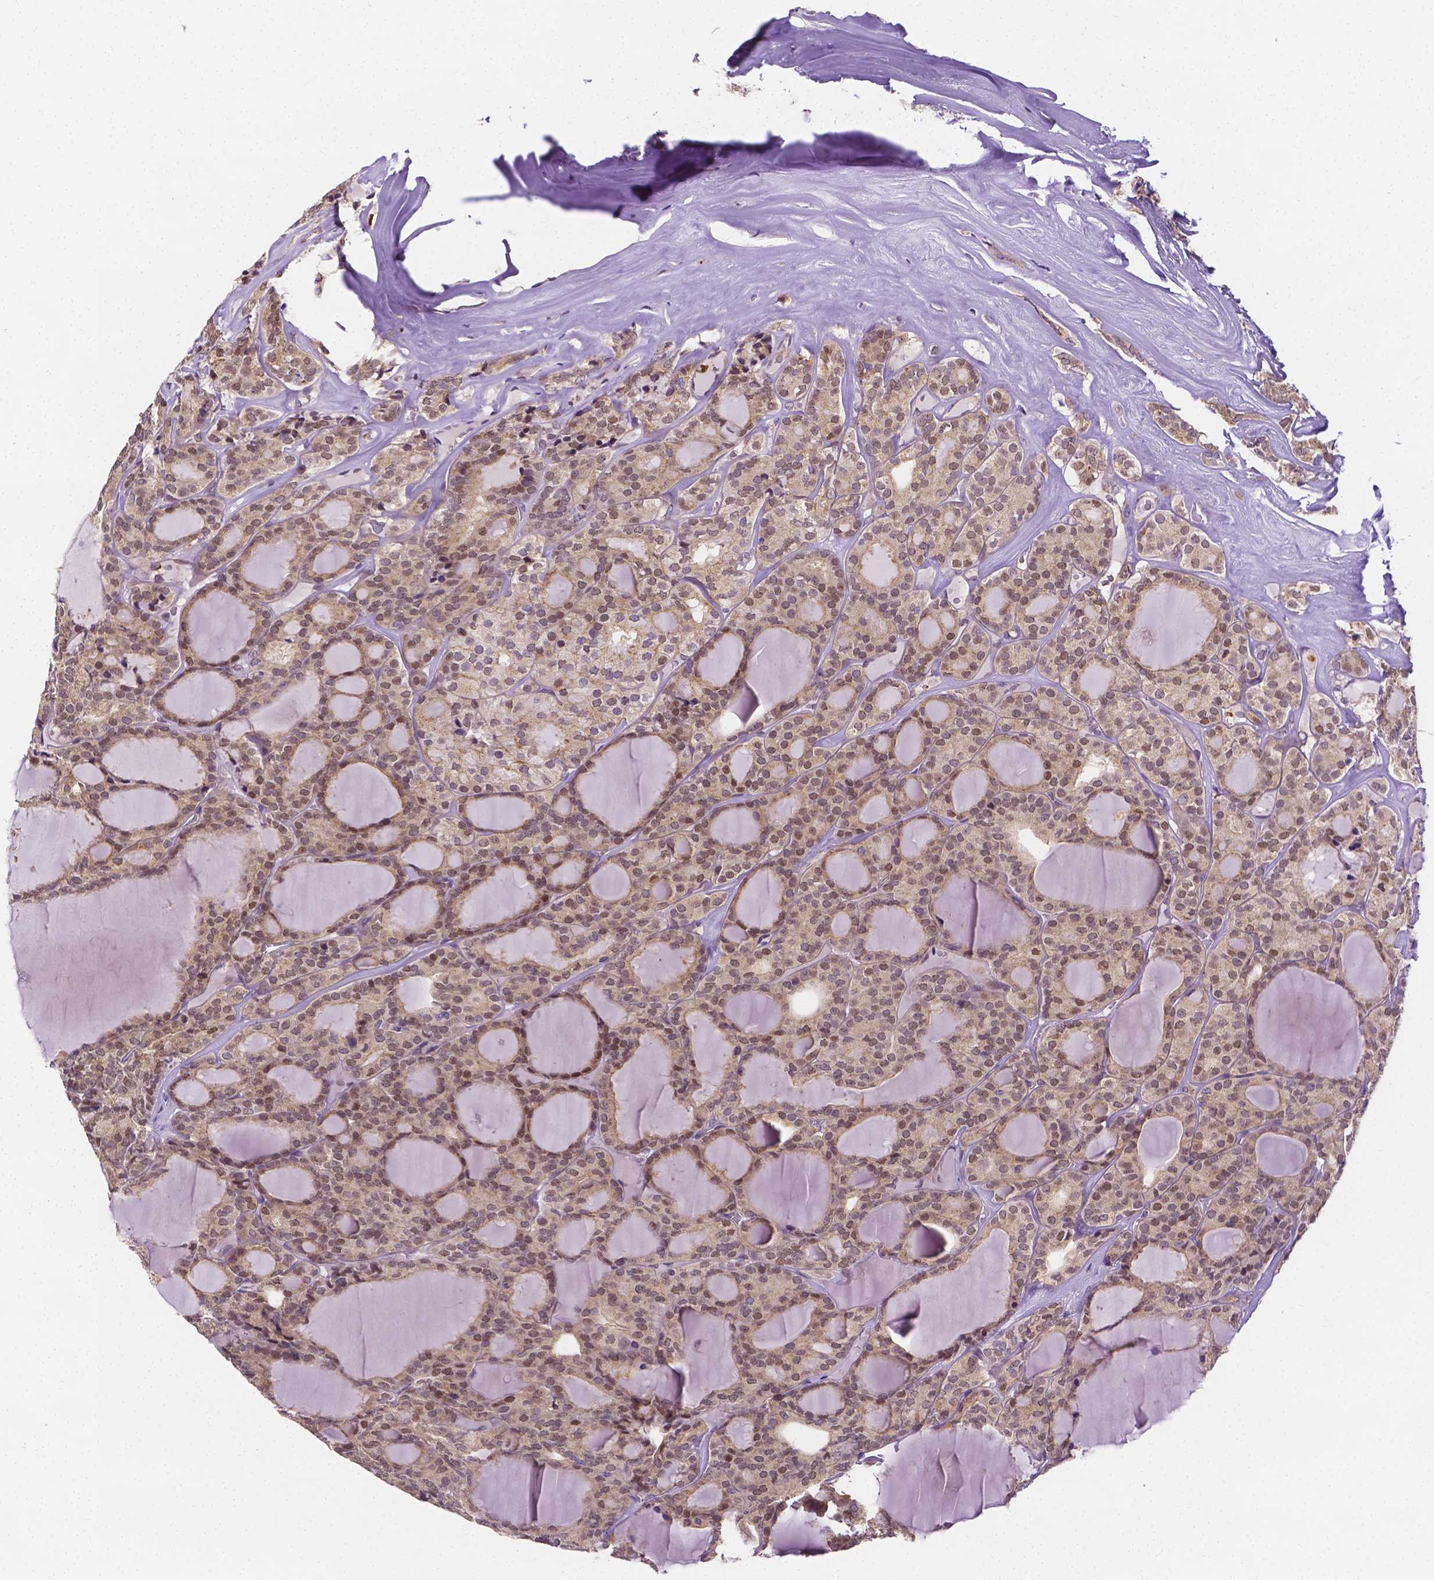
{"staining": {"intensity": "negative", "quantity": "none", "location": "none"}, "tissue": "thyroid cancer", "cell_type": "Tumor cells", "image_type": "cancer", "snomed": [{"axis": "morphology", "description": "Follicular adenoma carcinoma, NOS"}, {"axis": "topography", "description": "Thyroid gland"}], "caption": "High power microscopy photomicrograph of an immunohistochemistry histopathology image of thyroid cancer (follicular adenoma carcinoma), revealing no significant staining in tumor cells. (Brightfield microscopy of DAB immunohistochemistry (IHC) at high magnification).", "gene": "ZNRD2", "patient": {"sex": "male", "age": 74}}